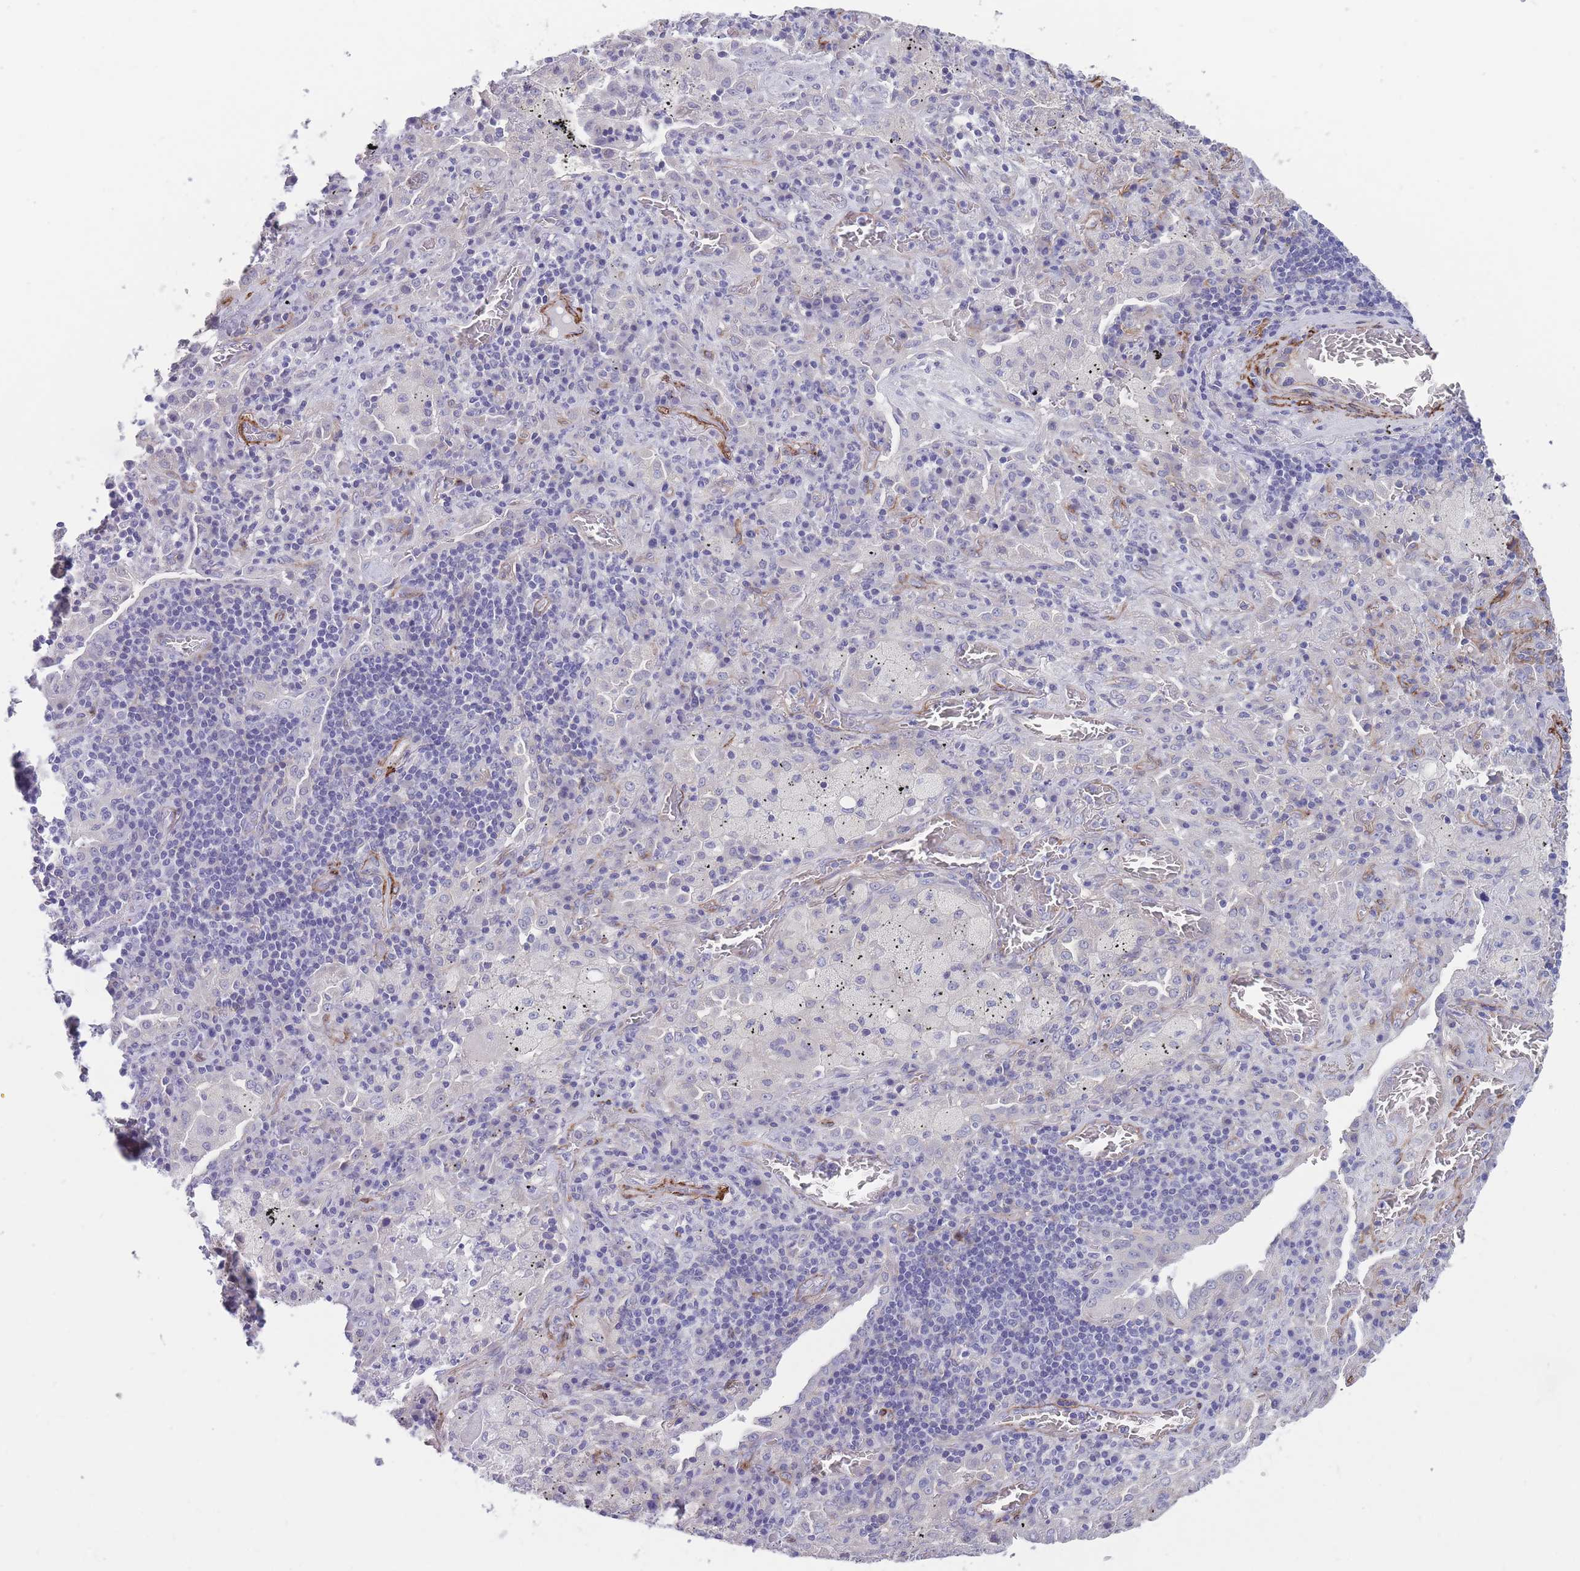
{"staining": {"intensity": "negative", "quantity": "none", "location": "none"}, "tissue": "lung cancer", "cell_type": "Tumor cells", "image_type": "cancer", "snomed": [{"axis": "morphology", "description": "Squamous cell carcinoma, NOS"}, {"axis": "topography", "description": "Lung"}], "caption": "DAB immunohistochemical staining of human lung cancer displays no significant expression in tumor cells.", "gene": "DPYD", "patient": {"sex": "female", "age": 63}}